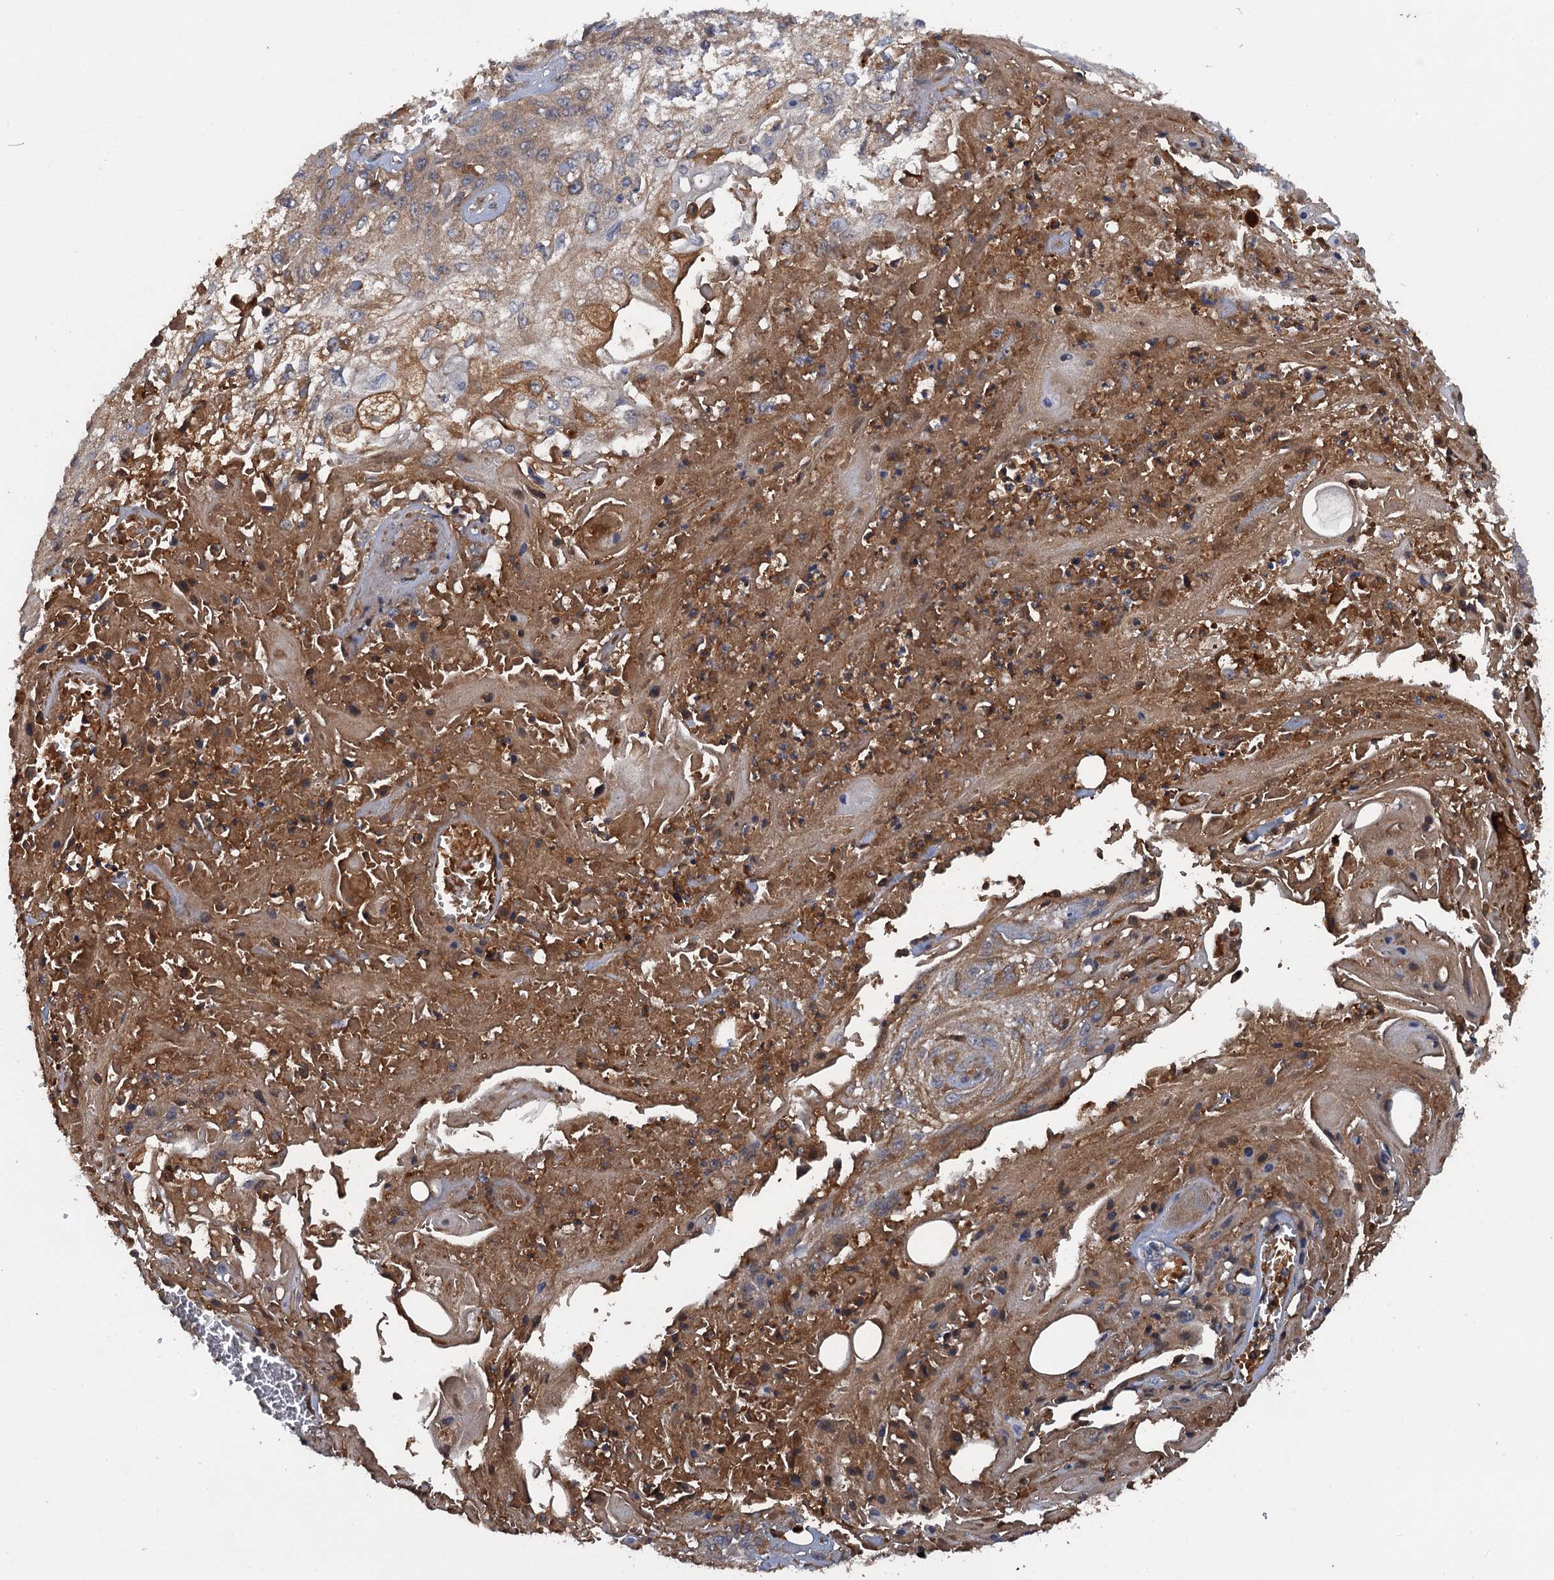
{"staining": {"intensity": "weak", "quantity": "25%-75%", "location": "cytoplasmic/membranous"}, "tissue": "skin cancer", "cell_type": "Tumor cells", "image_type": "cancer", "snomed": [{"axis": "morphology", "description": "Squamous cell carcinoma, NOS"}, {"axis": "morphology", "description": "Squamous cell carcinoma, metastatic, NOS"}, {"axis": "topography", "description": "Skin"}, {"axis": "topography", "description": "Lymph node"}], "caption": "Skin cancer tissue exhibits weak cytoplasmic/membranous positivity in about 25%-75% of tumor cells", "gene": "HAPLN3", "patient": {"sex": "male", "age": 75}}